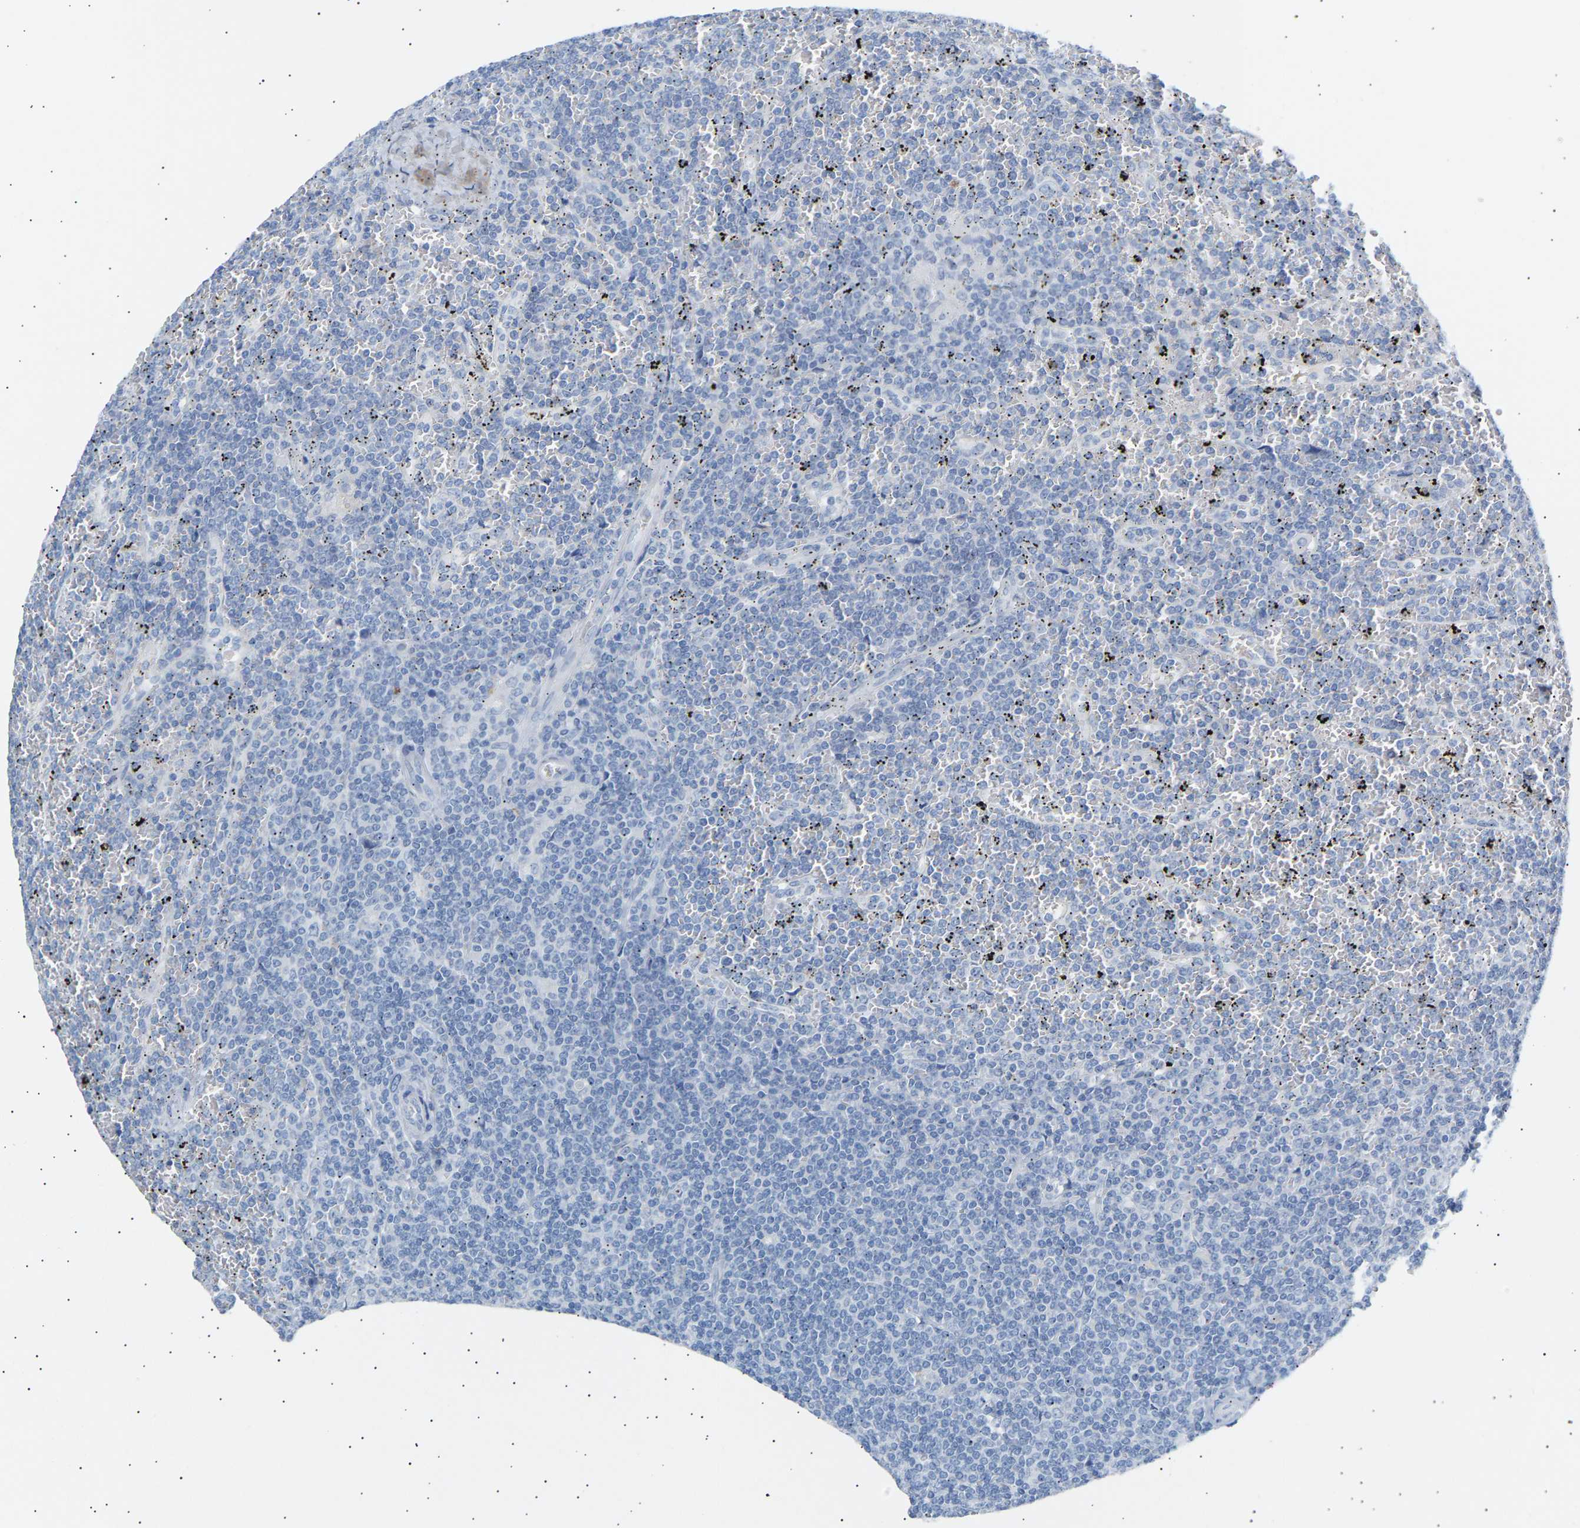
{"staining": {"intensity": "negative", "quantity": "none", "location": "none"}, "tissue": "lymphoma", "cell_type": "Tumor cells", "image_type": "cancer", "snomed": [{"axis": "morphology", "description": "Malignant lymphoma, non-Hodgkin's type, Low grade"}, {"axis": "topography", "description": "Spleen"}], "caption": "Human lymphoma stained for a protein using immunohistochemistry exhibits no expression in tumor cells.", "gene": "PEX1", "patient": {"sex": "female", "age": 19}}